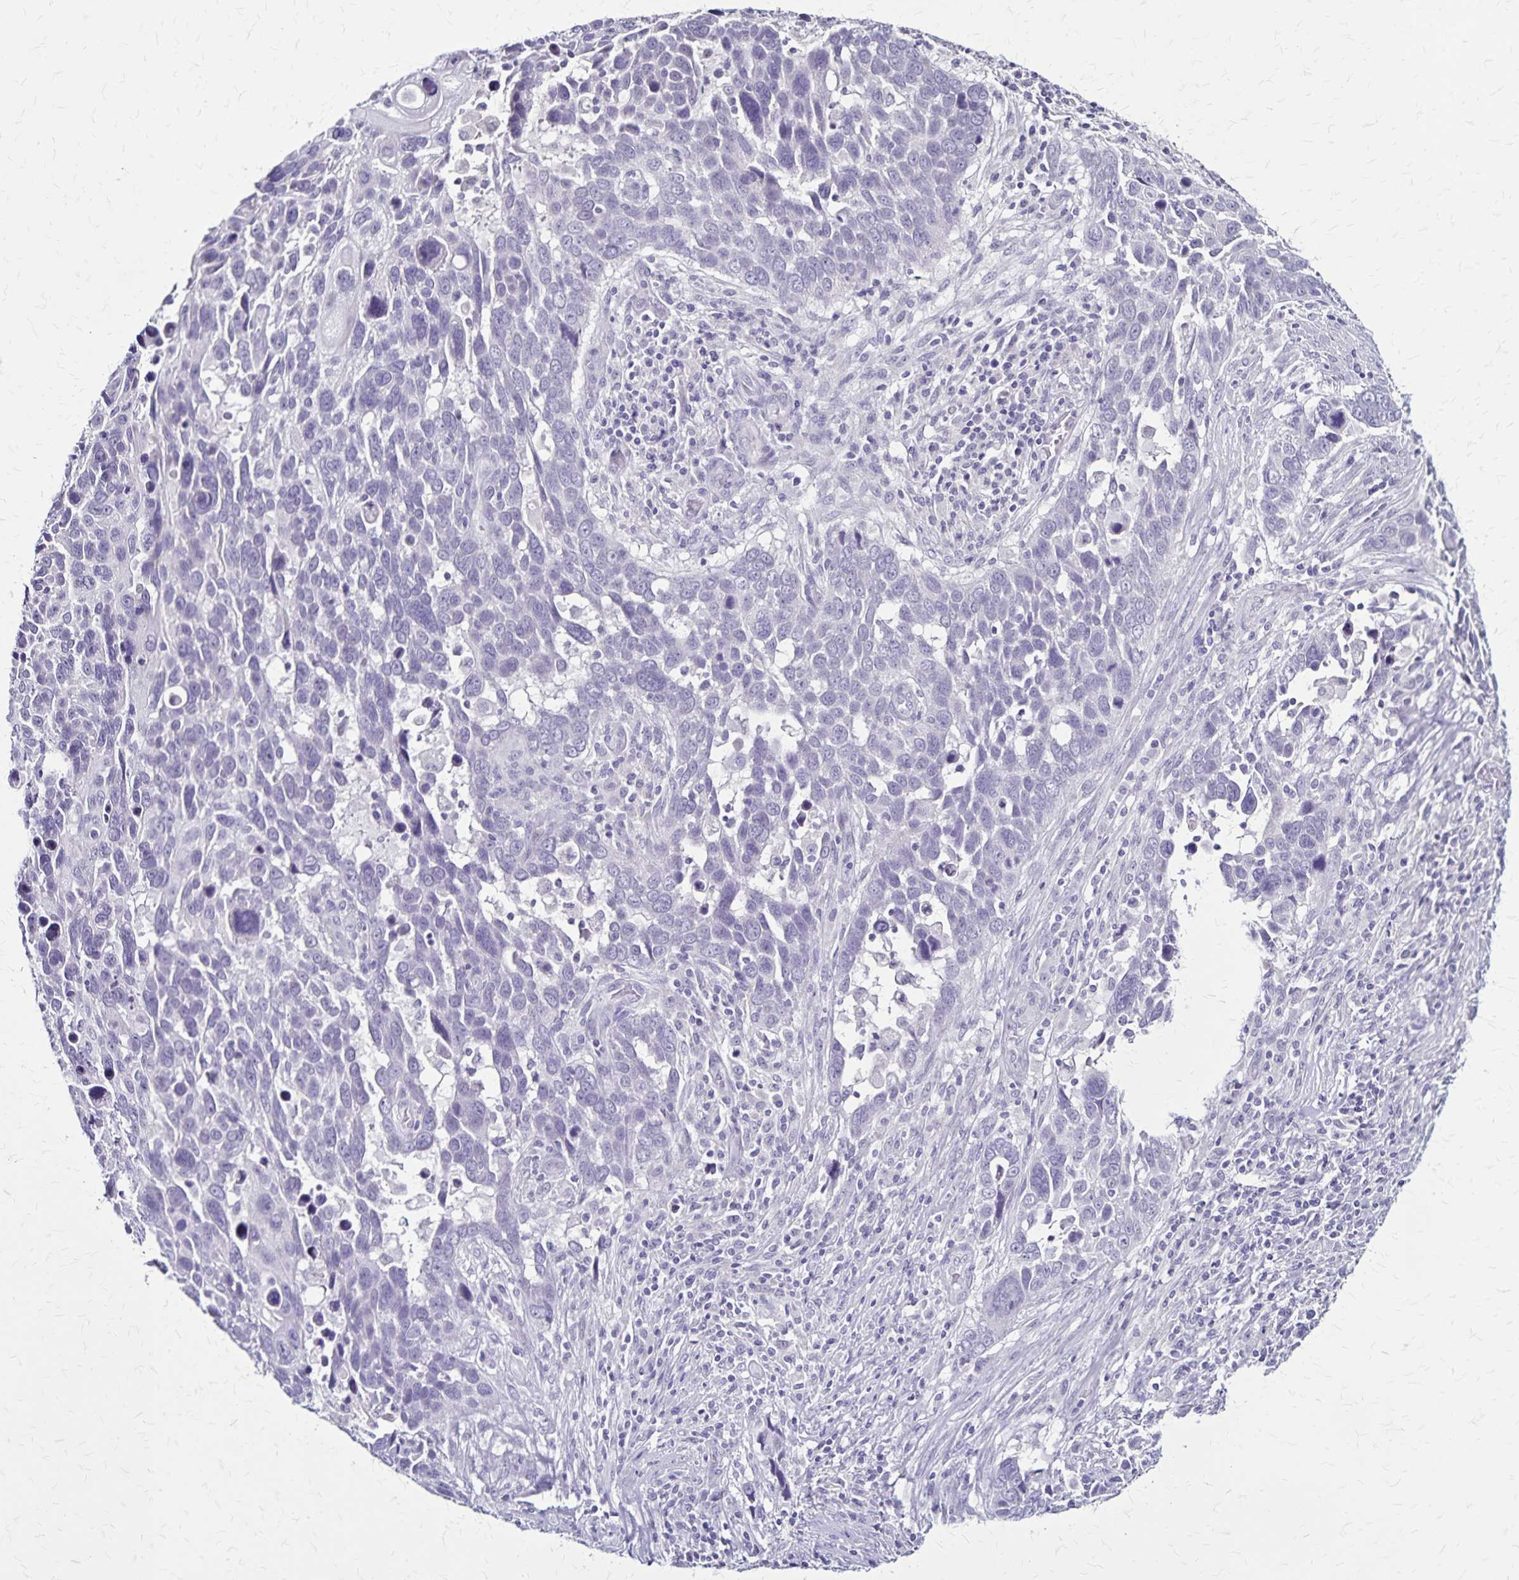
{"staining": {"intensity": "negative", "quantity": "none", "location": "none"}, "tissue": "lung cancer", "cell_type": "Tumor cells", "image_type": "cancer", "snomed": [{"axis": "morphology", "description": "Squamous cell carcinoma, NOS"}, {"axis": "topography", "description": "Lung"}], "caption": "Immunohistochemistry micrograph of neoplastic tissue: squamous cell carcinoma (lung) stained with DAB reveals no significant protein expression in tumor cells.", "gene": "PLXNA4", "patient": {"sex": "male", "age": 68}}